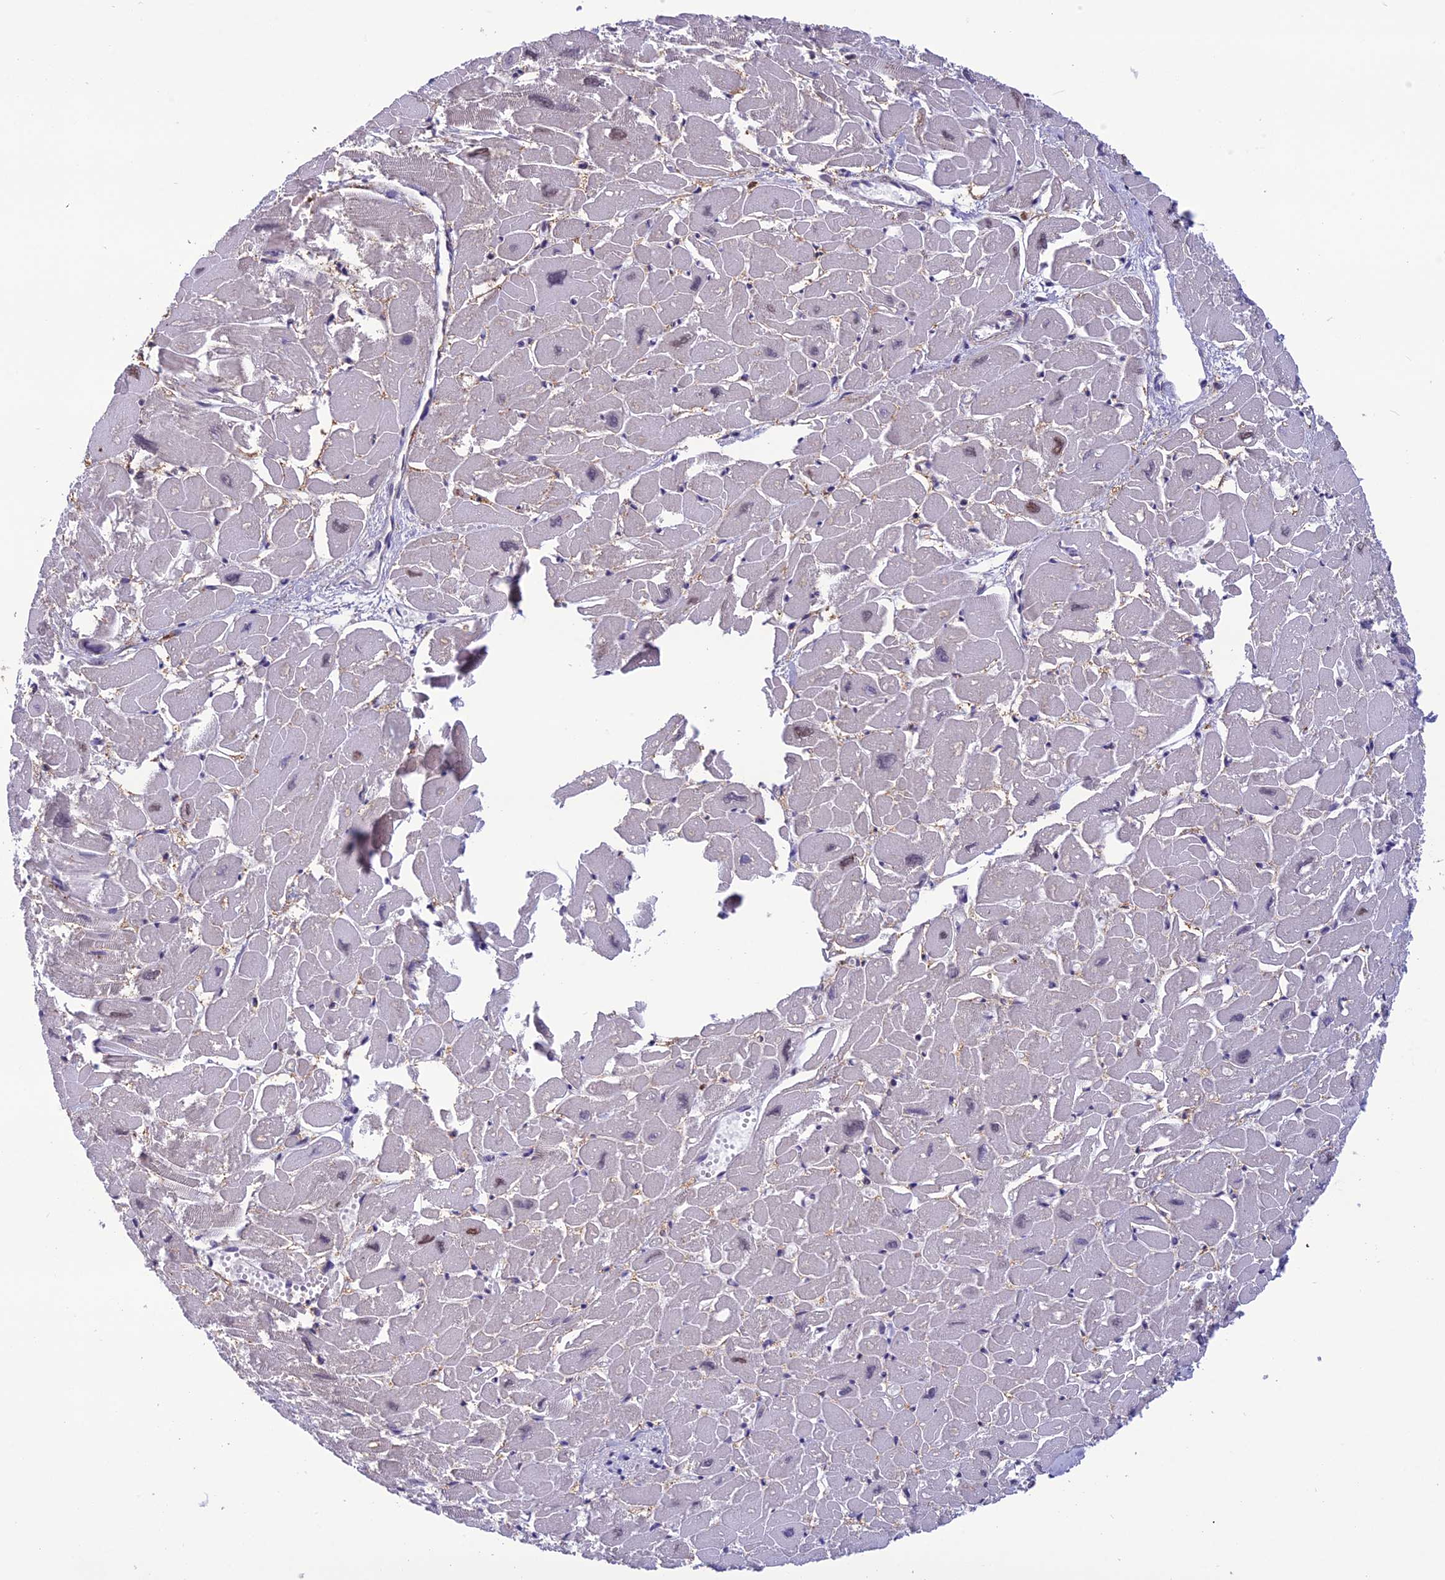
{"staining": {"intensity": "weak", "quantity": "<25%", "location": "nuclear"}, "tissue": "heart muscle", "cell_type": "Cardiomyocytes", "image_type": "normal", "snomed": [{"axis": "morphology", "description": "Normal tissue, NOS"}, {"axis": "topography", "description": "Heart"}], "caption": "DAB (3,3'-diaminobenzidine) immunohistochemical staining of benign human heart muscle displays no significant positivity in cardiomyocytes. (DAB (3,3'-diaminobenzidine) IHC with hematoxylin counter stain).", "gene": "MIS12", "patient": {"sex": "male", "age": 54}}